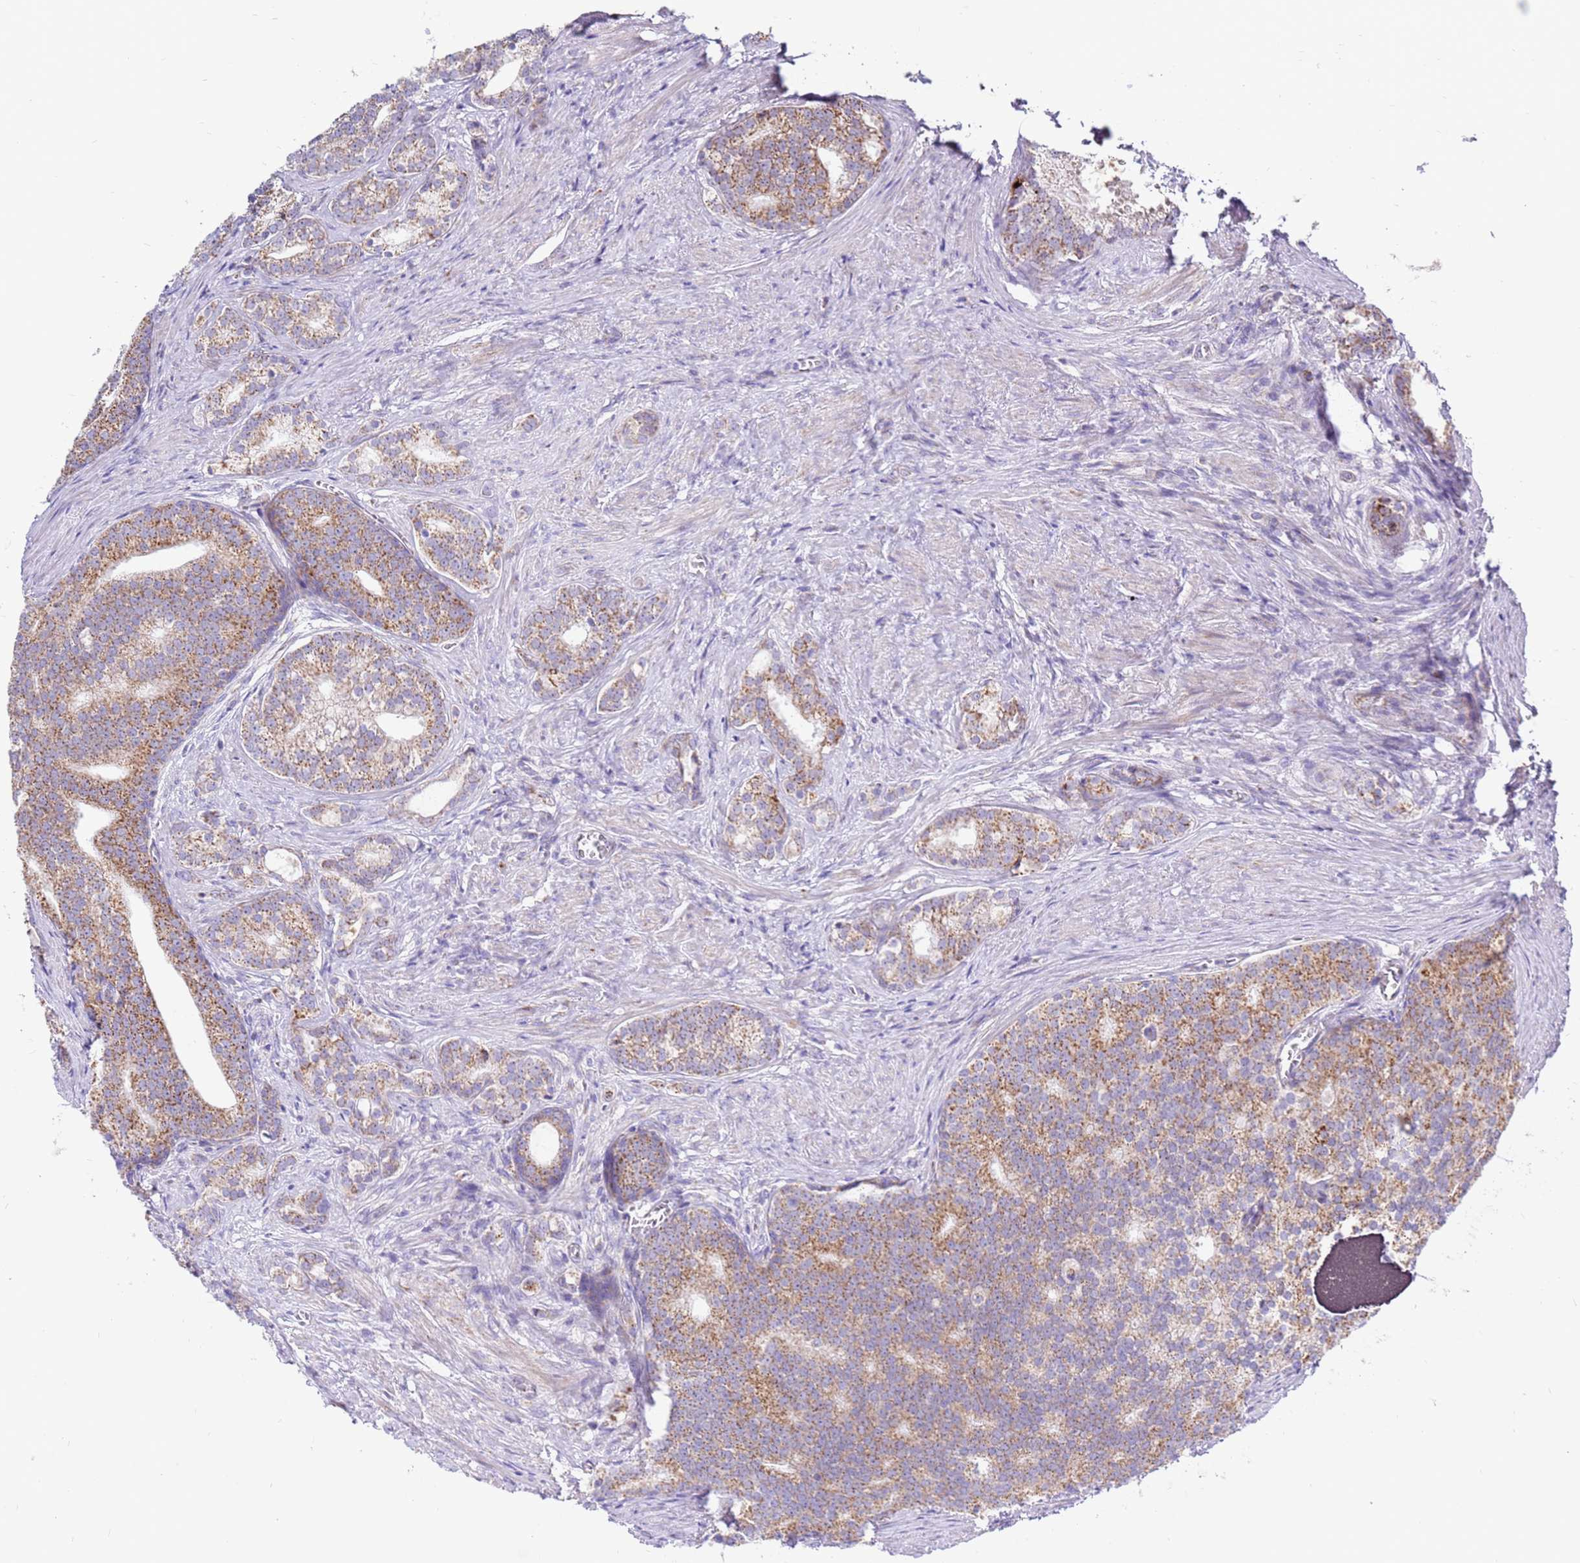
{"staining": {"intensity": "moderate", "quantity": ">75%", "location": "cytoplasmic/membranous"}, "tissue": "prostate cancer", "cell_type": "Tumor cells", "image_type": "cancer", "snomed": [{"axis": "morphology", "description": "Adenocarcinoma, Low grade"}, {"axis": "topography", "description": "Prostate"}], "caption": "Immunohistochemical staining of human prostate cancer exhibits moderate cytoplasmic/membranous protein staining in approximately >75% of tumor cells.", "gene": "IGF1R", "patient": {"sex": "male", "age": 71}}